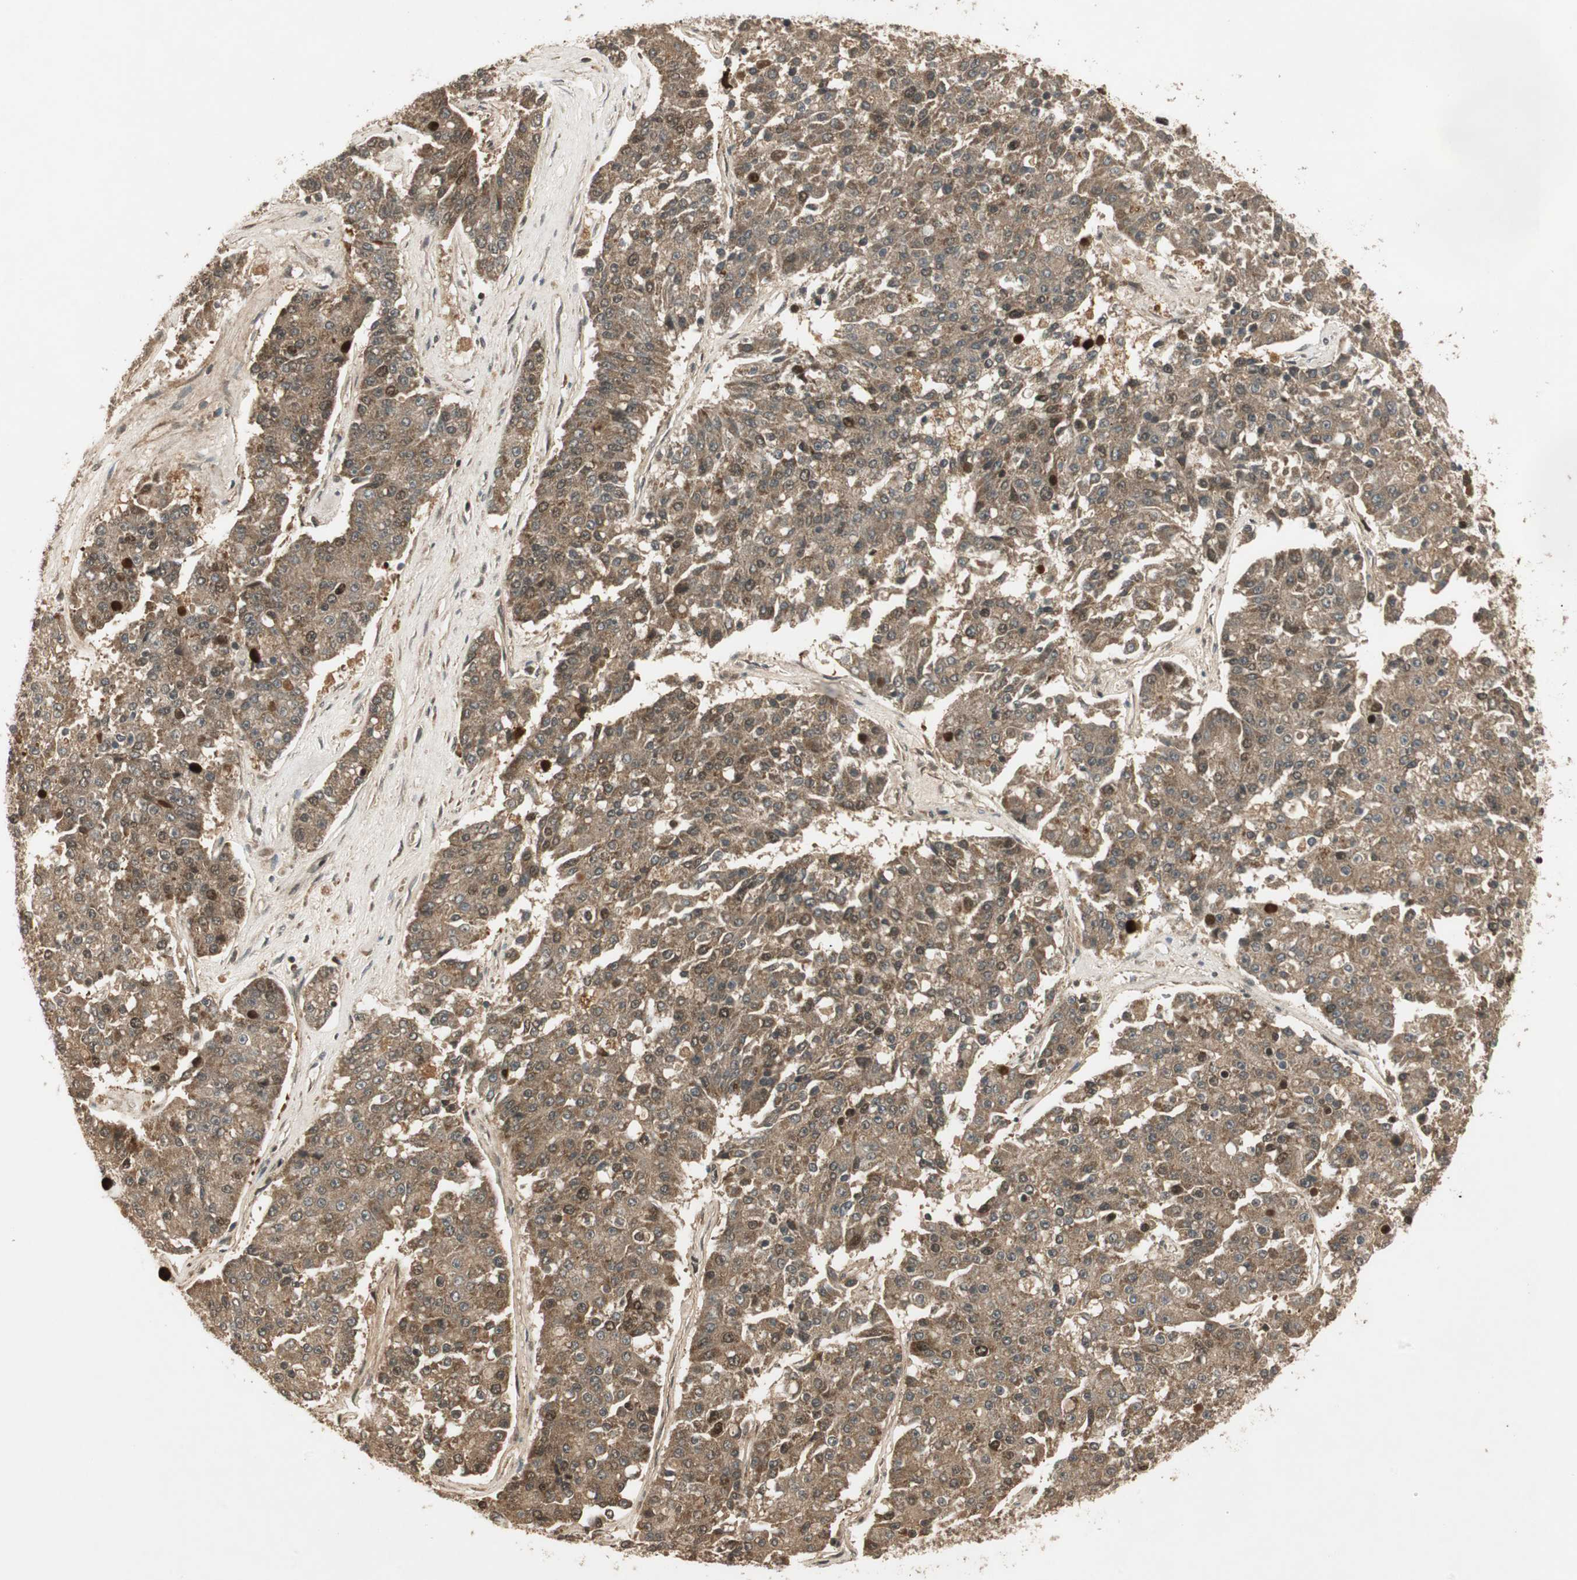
{"staining": {"intensity": "moderate", "quantity": ">75%", "location": "cytoplasmic/membranous,nuclear"}, "tissue": "pancreatic cancer", "cell_type": "Tumor cells", "image_type": "cancer", "snomed": [{"axis": "morphology", "description": "Adenocarcinoma, NOS"}, {"axis": "topography", "description": "Pancreas"}], "caption": "Immunohistochemical staining of pancreatic cancer (adenocarcinoma) reveals medium levels of moderate cytoplasmic/membranous and nuclear protein expression in approximately >75% of tumor cells.", "gene": "RPA3", "patient": {"sex": "male", "age": 50}}